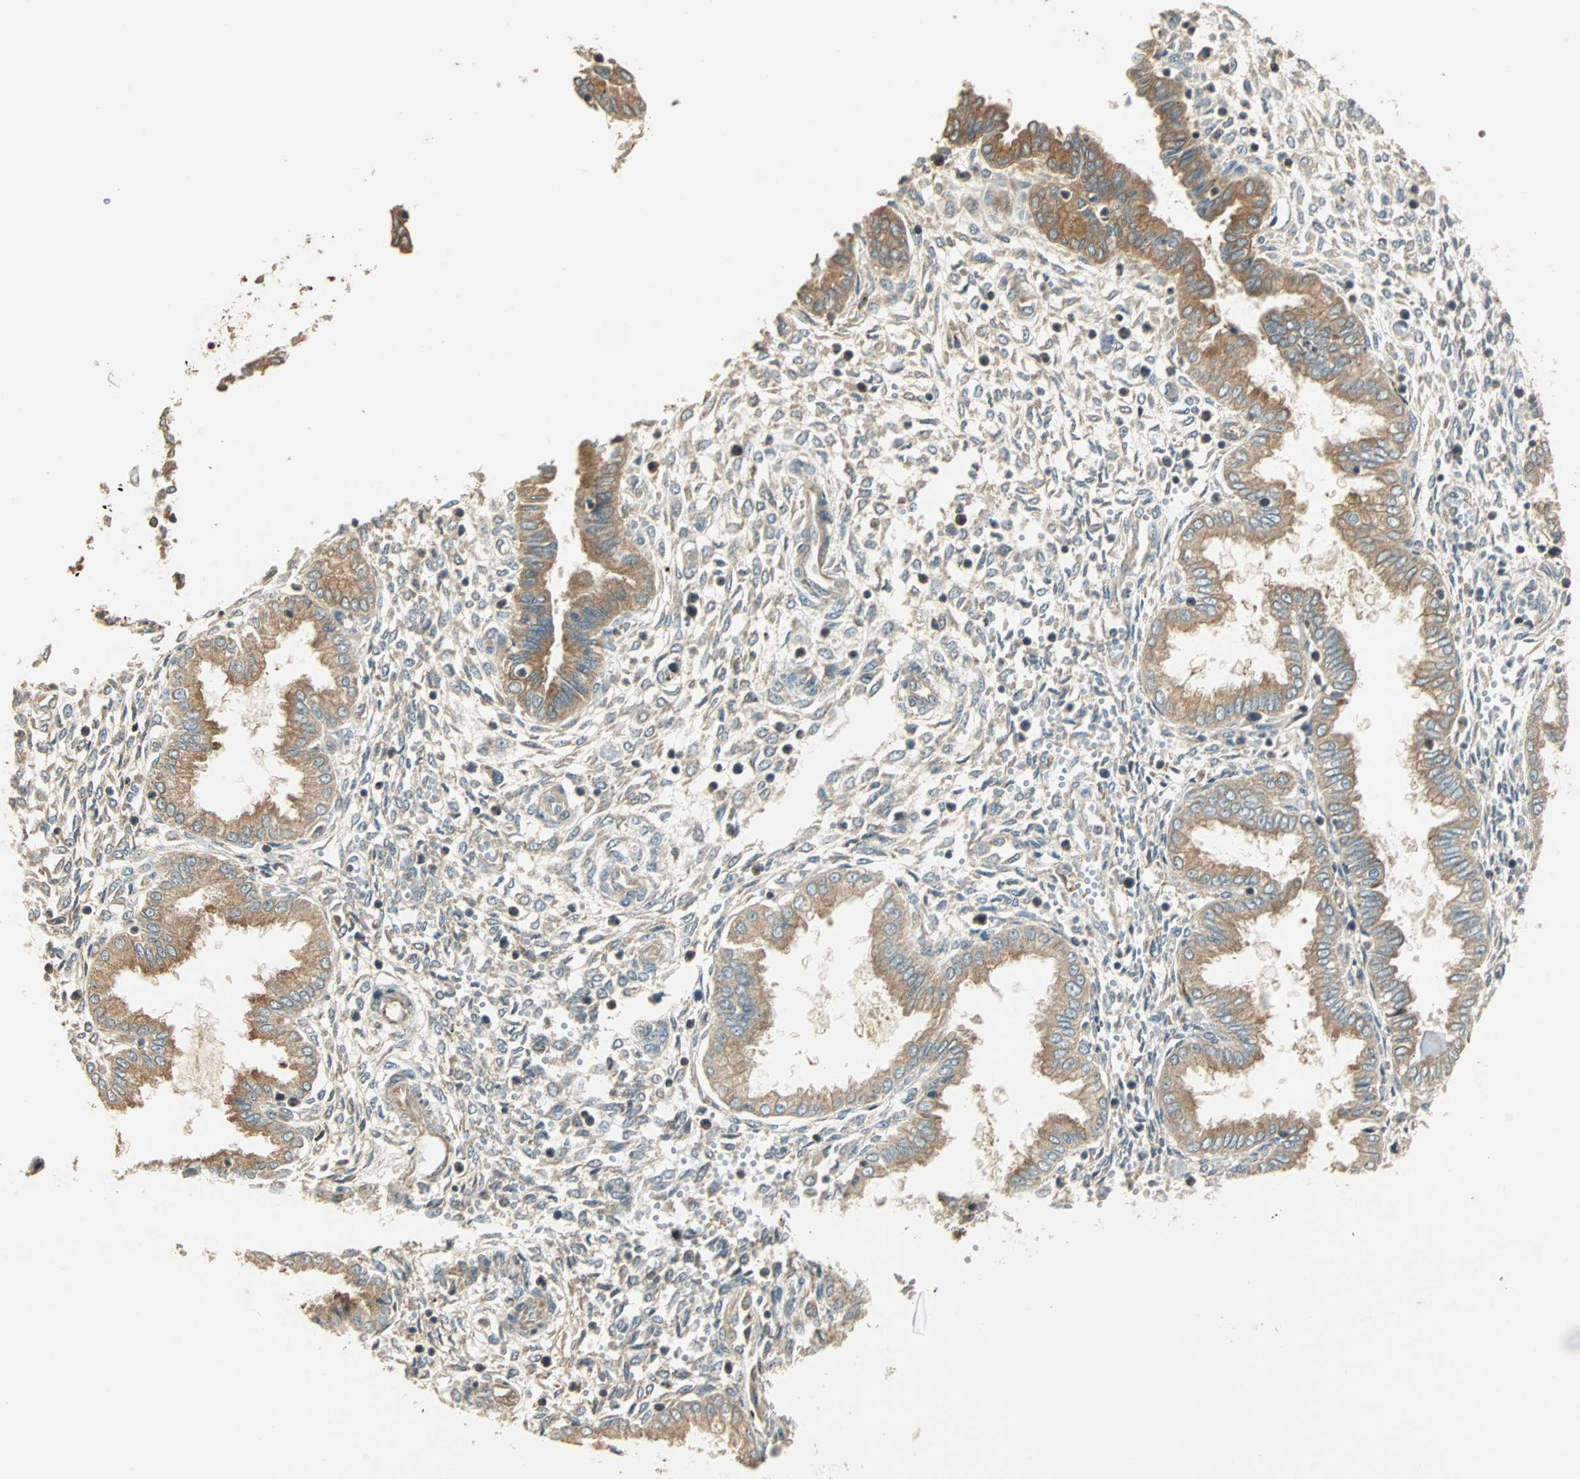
{"staining": {"intensity": "negative", "quantity": "none", "location": "none"}, "tissue": "endometrium", "cell_type": "Cells in endometrial stroma", "image_type": "normal", "snomed": [{"axis": "morphology", "description": "Normal tissue, NOS"}, {"axis": "topography", "description": "Endometrium"}], "caption": "Protein analysis of unremarkable endometrium demonstrates no significant staining in cells in endometrial stroma.", "gene": "GALK1", "patient": {"sex": "female", "age": 33}}